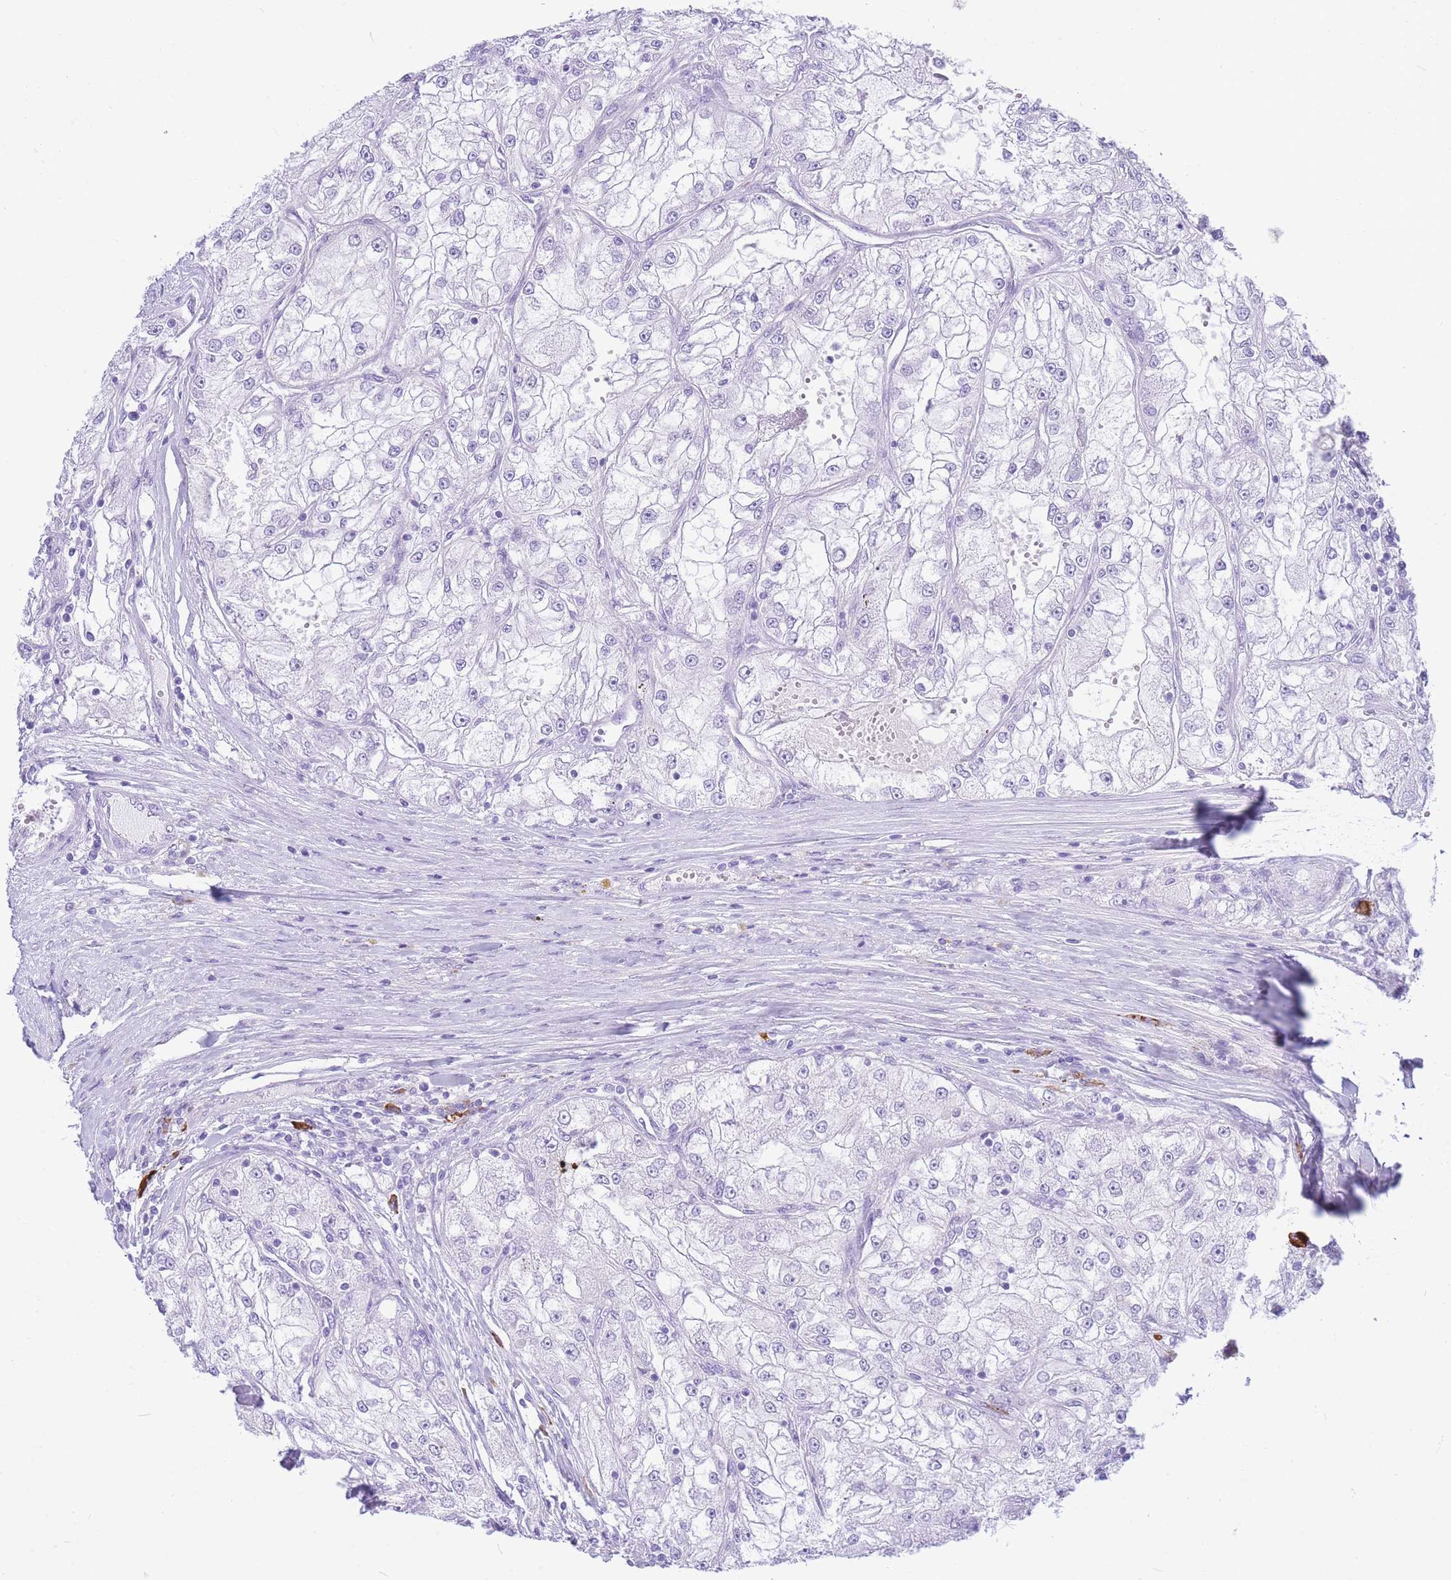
{"staining": {"intensity": "negative", "quantity": "none", "location": "none"}, "tissue": "renal cancer", "cell_type": "Tumor cells", "image_type": "cancer", "snomed": [{"axis": "morphology", "description": "Adenocarcinoma, NOS"}, {"axis": "topography", "description": "Kidney"}], "caption": "IHC of renal cancer displays no positivity in tumor cells. (Immunohistochemistry, brightfield microscopy, high magnification).", "gene": "ZFP62", "patient": {"sex": "female", "age": 72}}